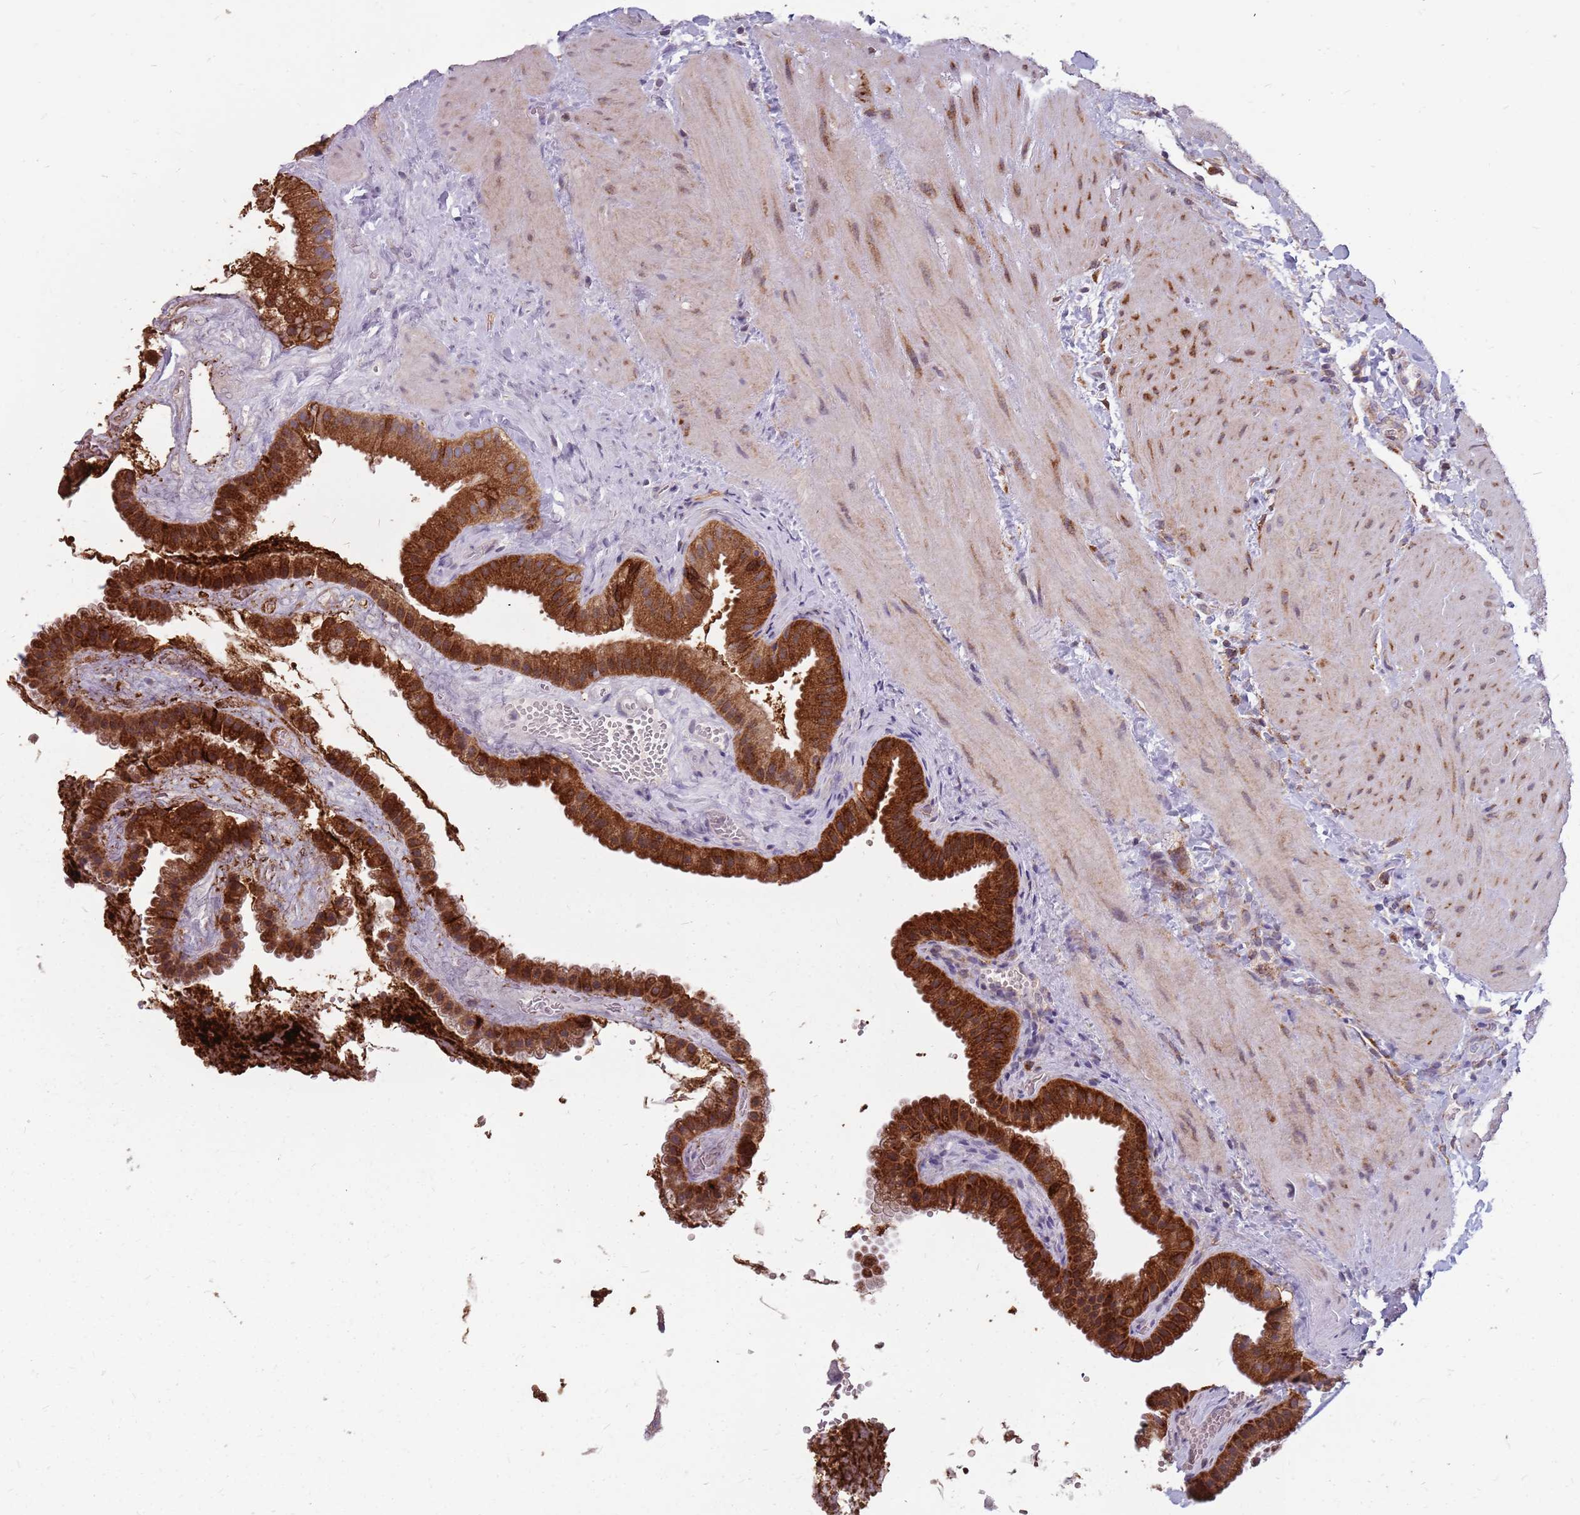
{"staining": {"intensity": "strong", "quantity": ">75%", "location": "cytoplasmic/membranous"}, "tissue": "gallbladder", "cell_type": "Glandular cells", "image_type": "normal", "snomed": [{"axis": "morphology", "description": "Normal tissue, NOS"}, {"axis": "topography", "description": "Gallbladder"}], "caption": "Gallbladder was stained to show a protein in brown. There is high levels of strong cytoplasmic/membranous staining in about >75% of glandular cells. (brown staining indicates protein expression, while blue staining denotes nuclei).", "gene": "NME4", "patient": {"sex": "male", "age": 55}}